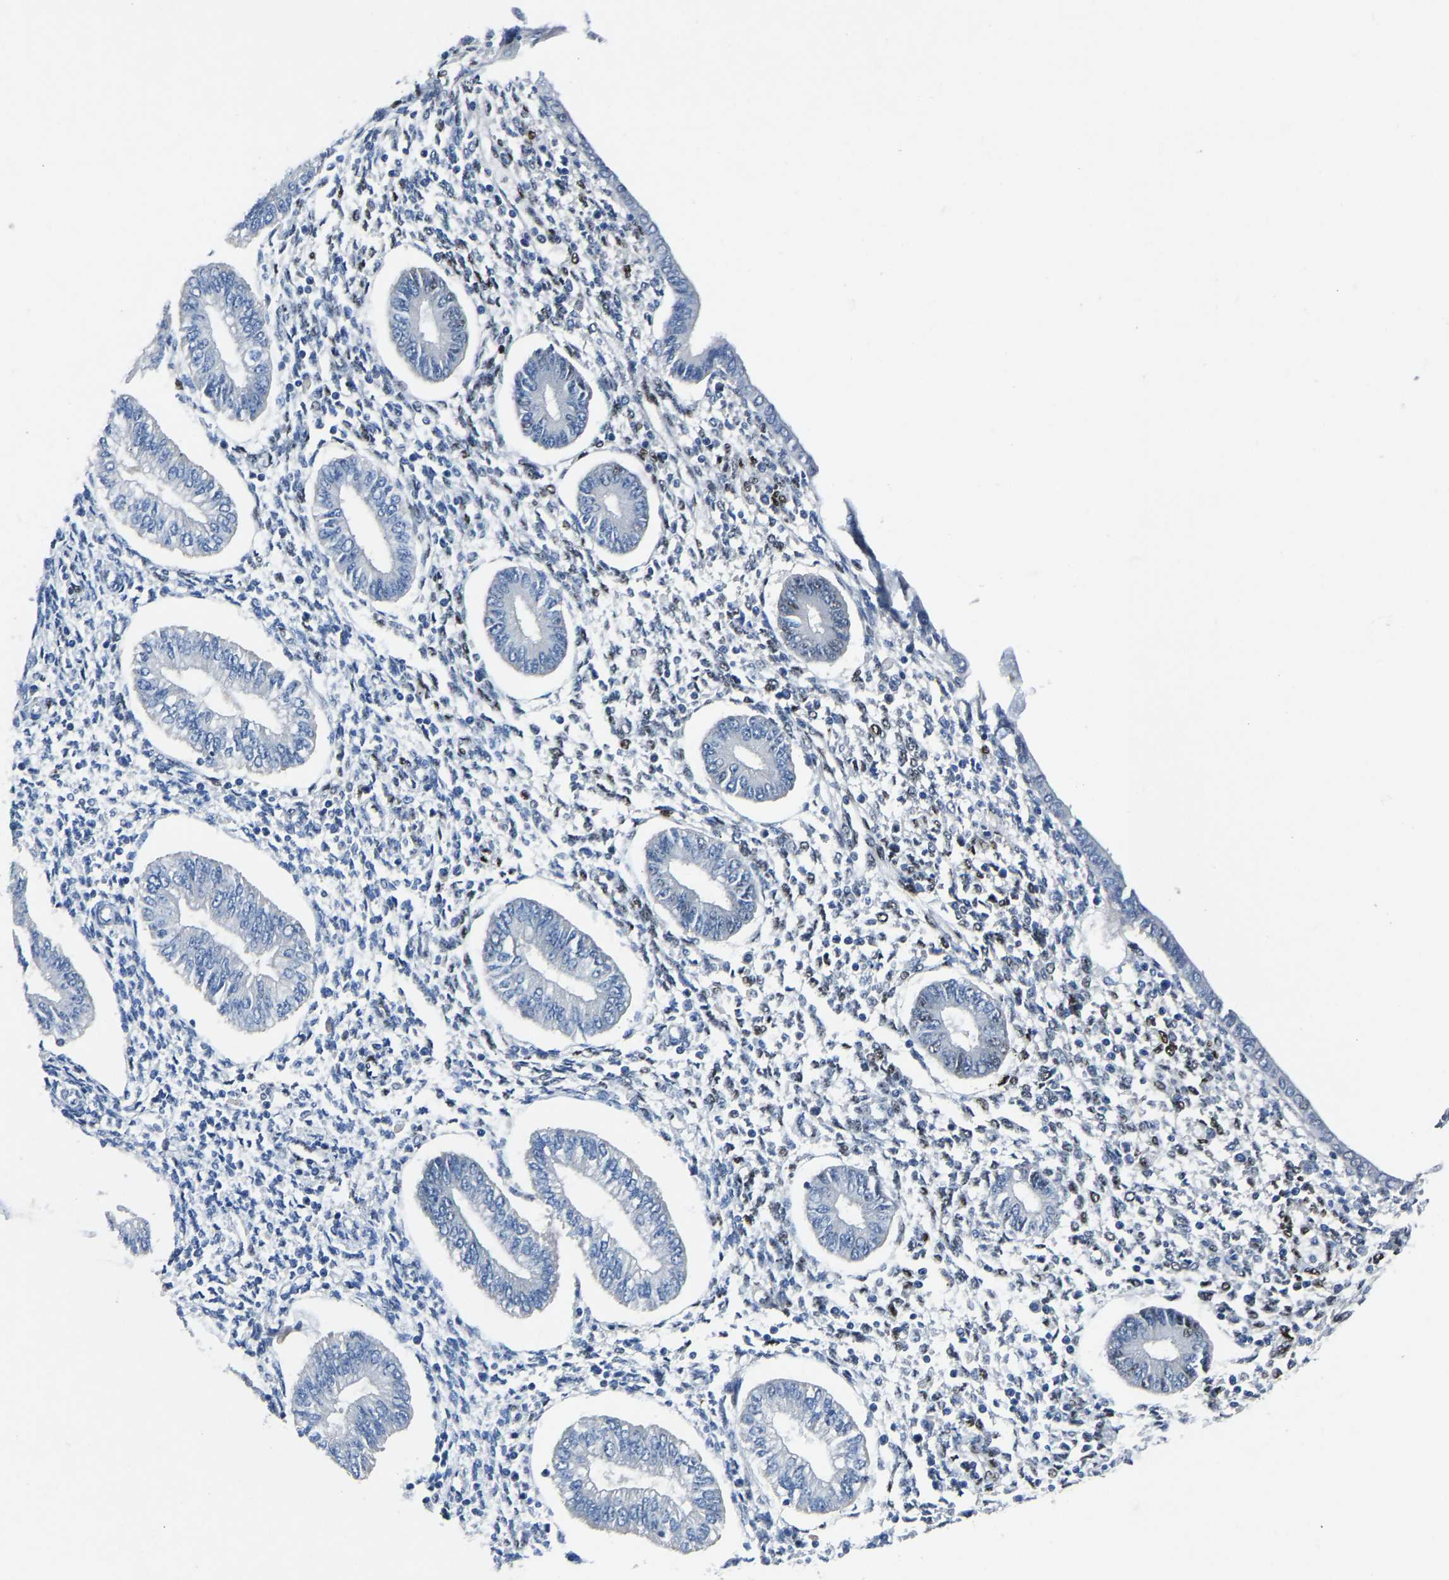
{"staining": {"intensity": "moderate", "quantity": "<25%", "location": "nuclear"}, "tissue": "endometrium", "cell_type": "Cells in endometrial stroma", "image_type": "normal", "snomed": [{"axis": "morphology", "description": "Normal tissue, NOS"}, {"axis": "topography", "description": "Endometrium"}], "caption": "Endometrium stained with IHC demonstrates moderate nuclear positivity in approximately <25% of cells in endometrial stroma.", "gene": "EGR1", "patient": {"sex": "female", "age": 50}}